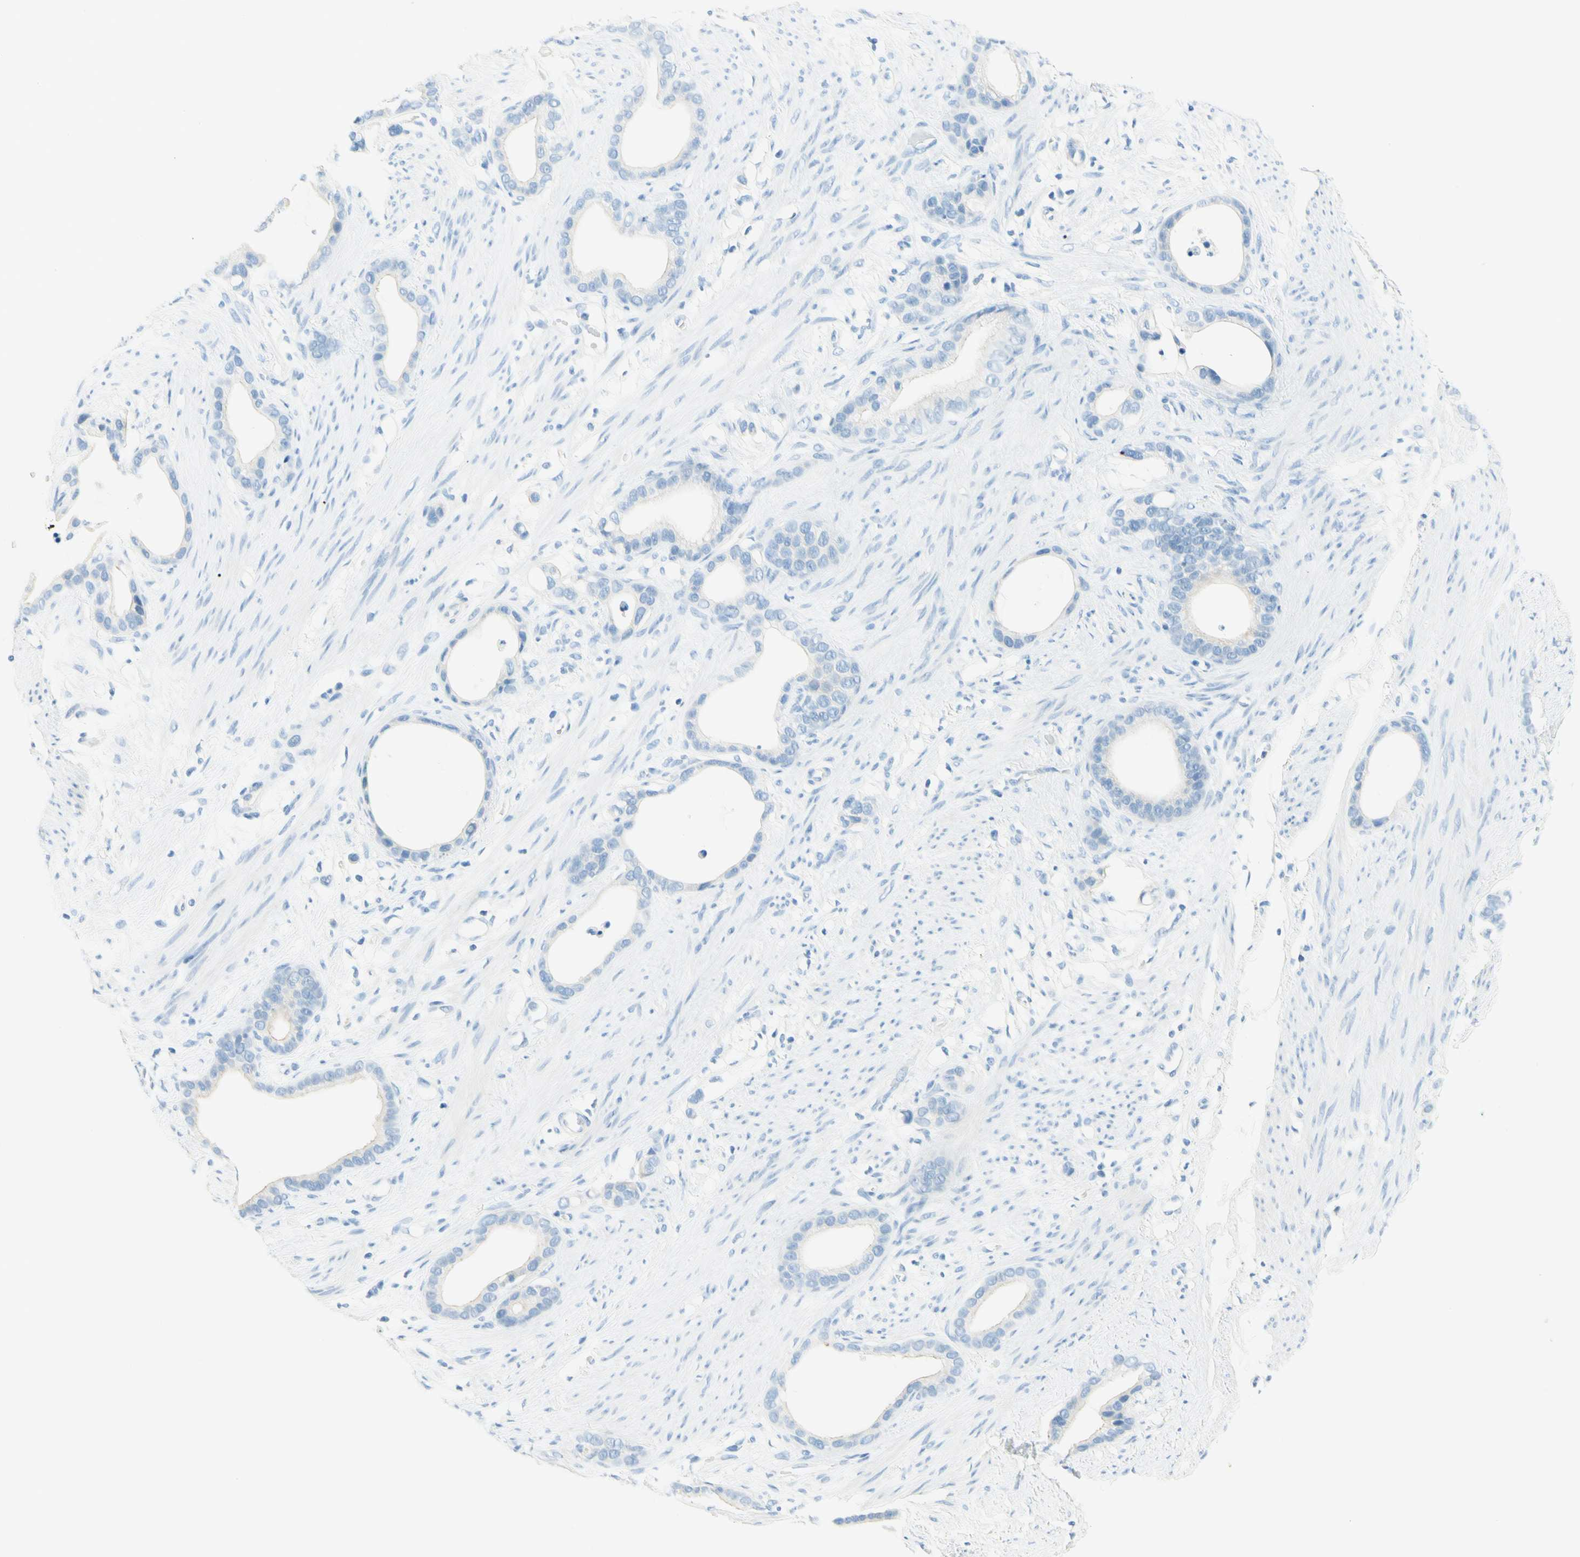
{"staining": {"intensity": "negative", "quantity": "none", "location": "none"}, "tissue": "stomach cancer", "cell_type": "Tumor cells", "image_type": "cancer", "snomed": [{"axis": "morphology", "description": "Adenocarcinoma, NOS"}, {"axis": "topography", "description": "Stomach"}], "caption": "The micrograph displays no staining of tumor cells in adenocarcinoma (stomach).", "gene": "TMEM132D", "patient": {"sex": "female", "age": 75}}